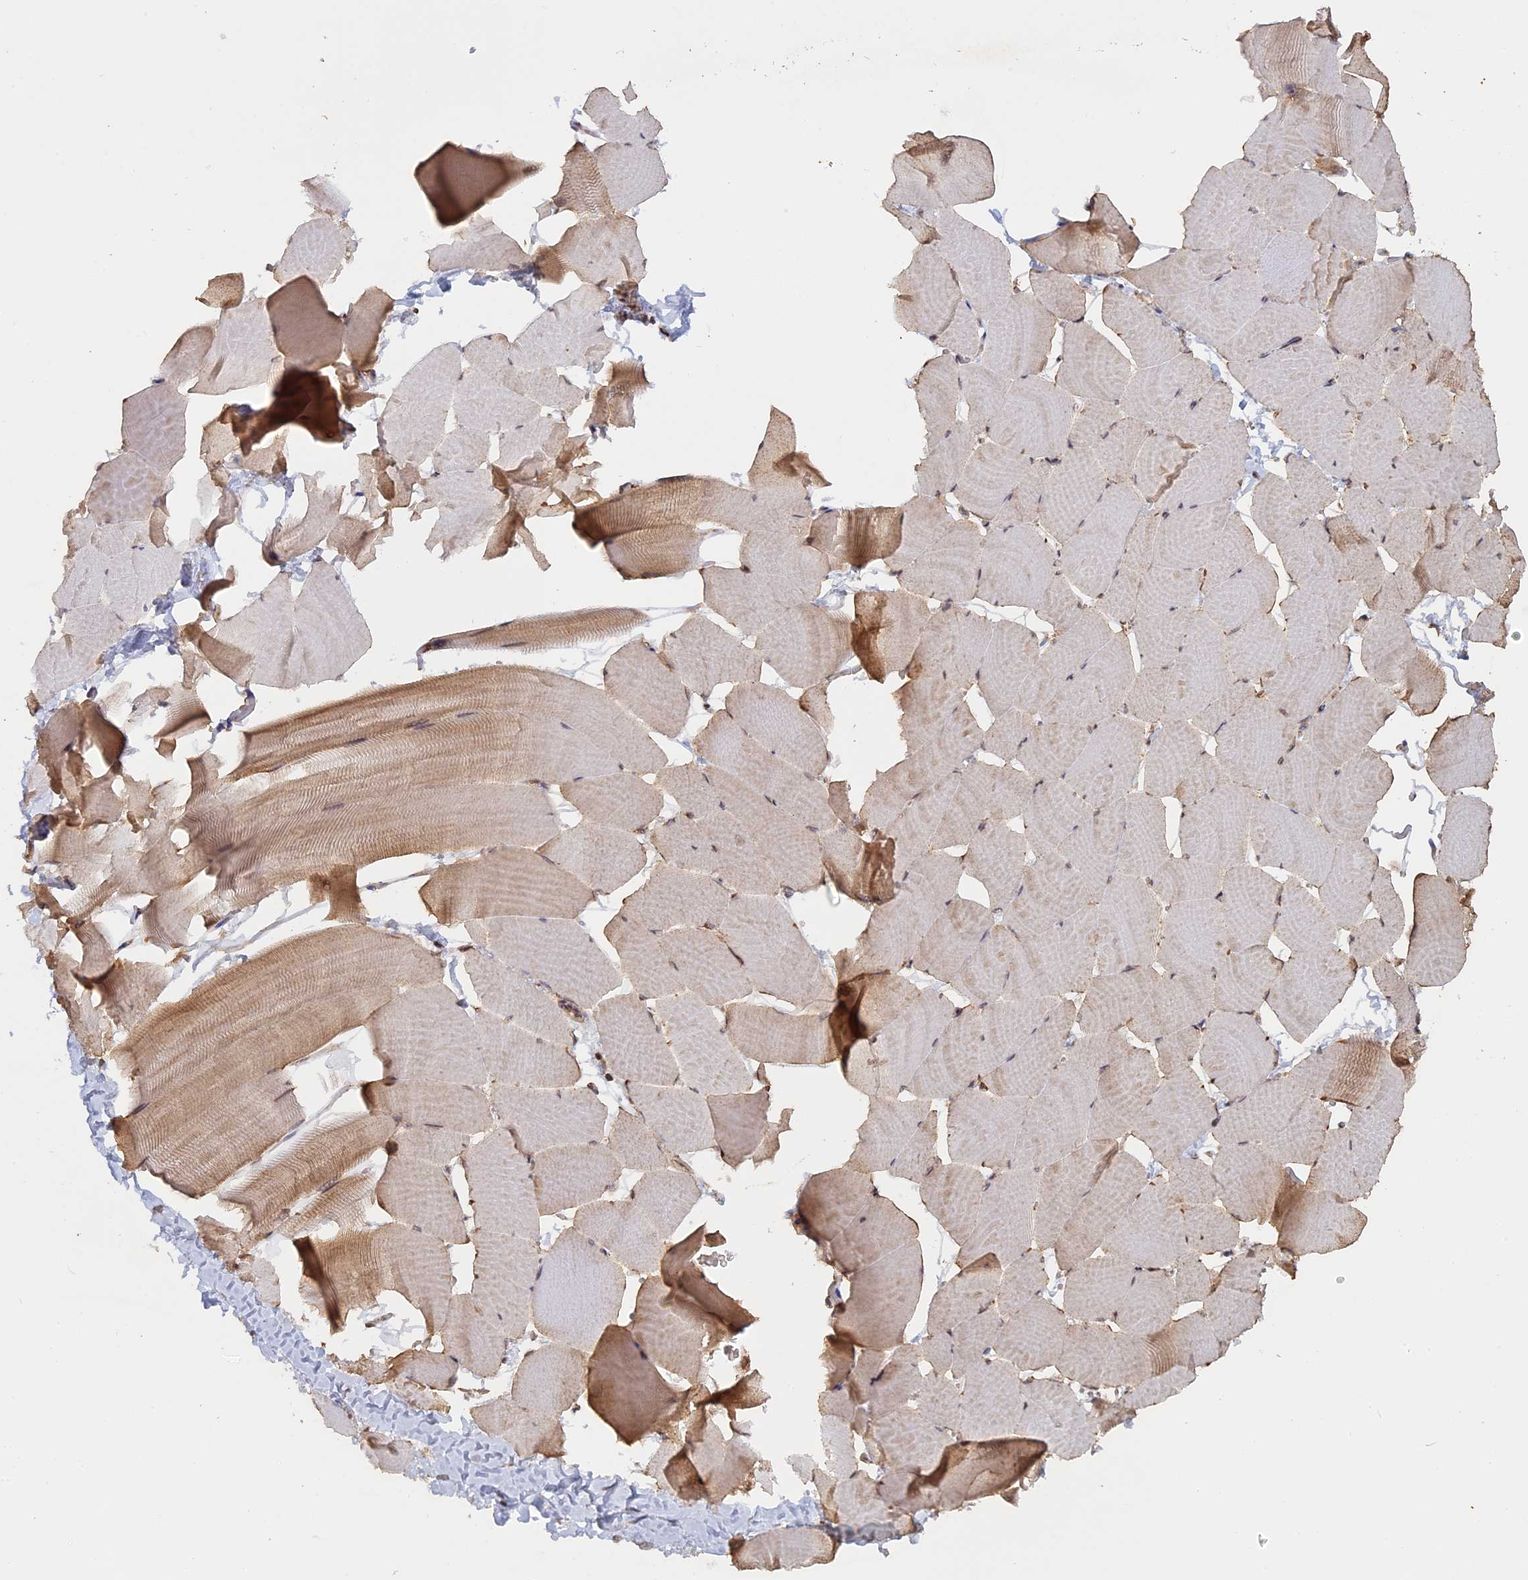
{"staining": {"intensity": "weak", "quantity": "25%-75%", "location": "cytoplasmic/membranous,nuclear"}, "tissue": "skeletal muscle", "cell_type": "Myocytes", "image_type": "normal", "snomed": [{"axis": "morphology", "description": "Normal tissue, NOS"}, {"axis": "topography", "description": "Skeletal muscle"}], "caption": "Human skeletal muscle stained with a brown dye shows weak cytoplasmic/membranous,nuclear positive staining in about 25%-75% of myocytes.", "gene": "FAM210B", "patient": {"sex": "male", "age": 25}}